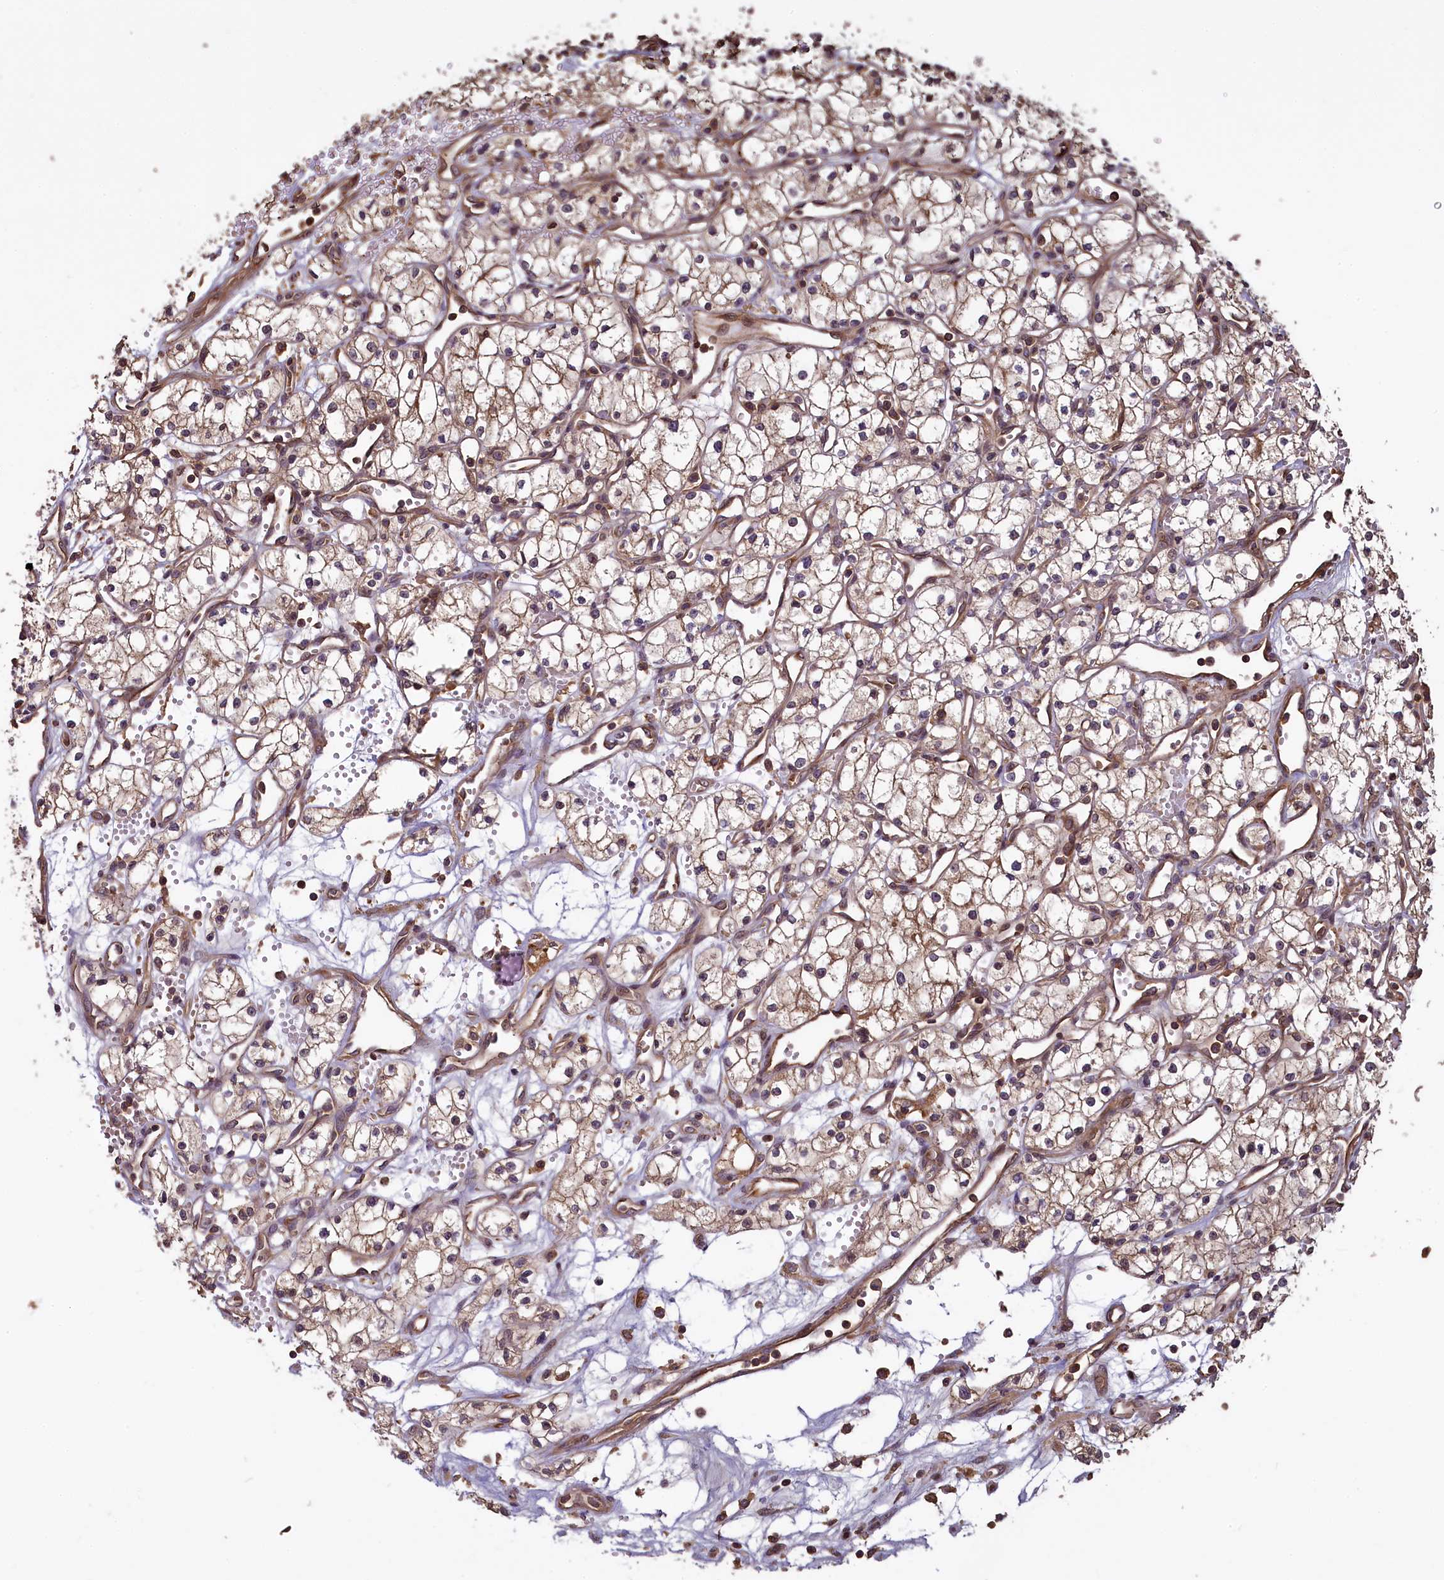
{"staining": {"intensity": "moderate", "quantity": ">75%", "location": "cytoplasmic/membranous"}, "tissue": "renal cancer", "cell_type": "Tumor cells", "image_type": "cancer", "snomed": [{"axis": "morphology", "description": "Adenocarcinoma, NOS"}, {"axis": "topography", "description": "Kidney"}], "caption": "The immunohistochemical stain highlights moderate cytoplasmic/membranous positivity in tumor cells of renal cancer (adenocarcinoma) tissue.", "gene": "NUDT6", "patient": {"sex": "male", "age": 59}}